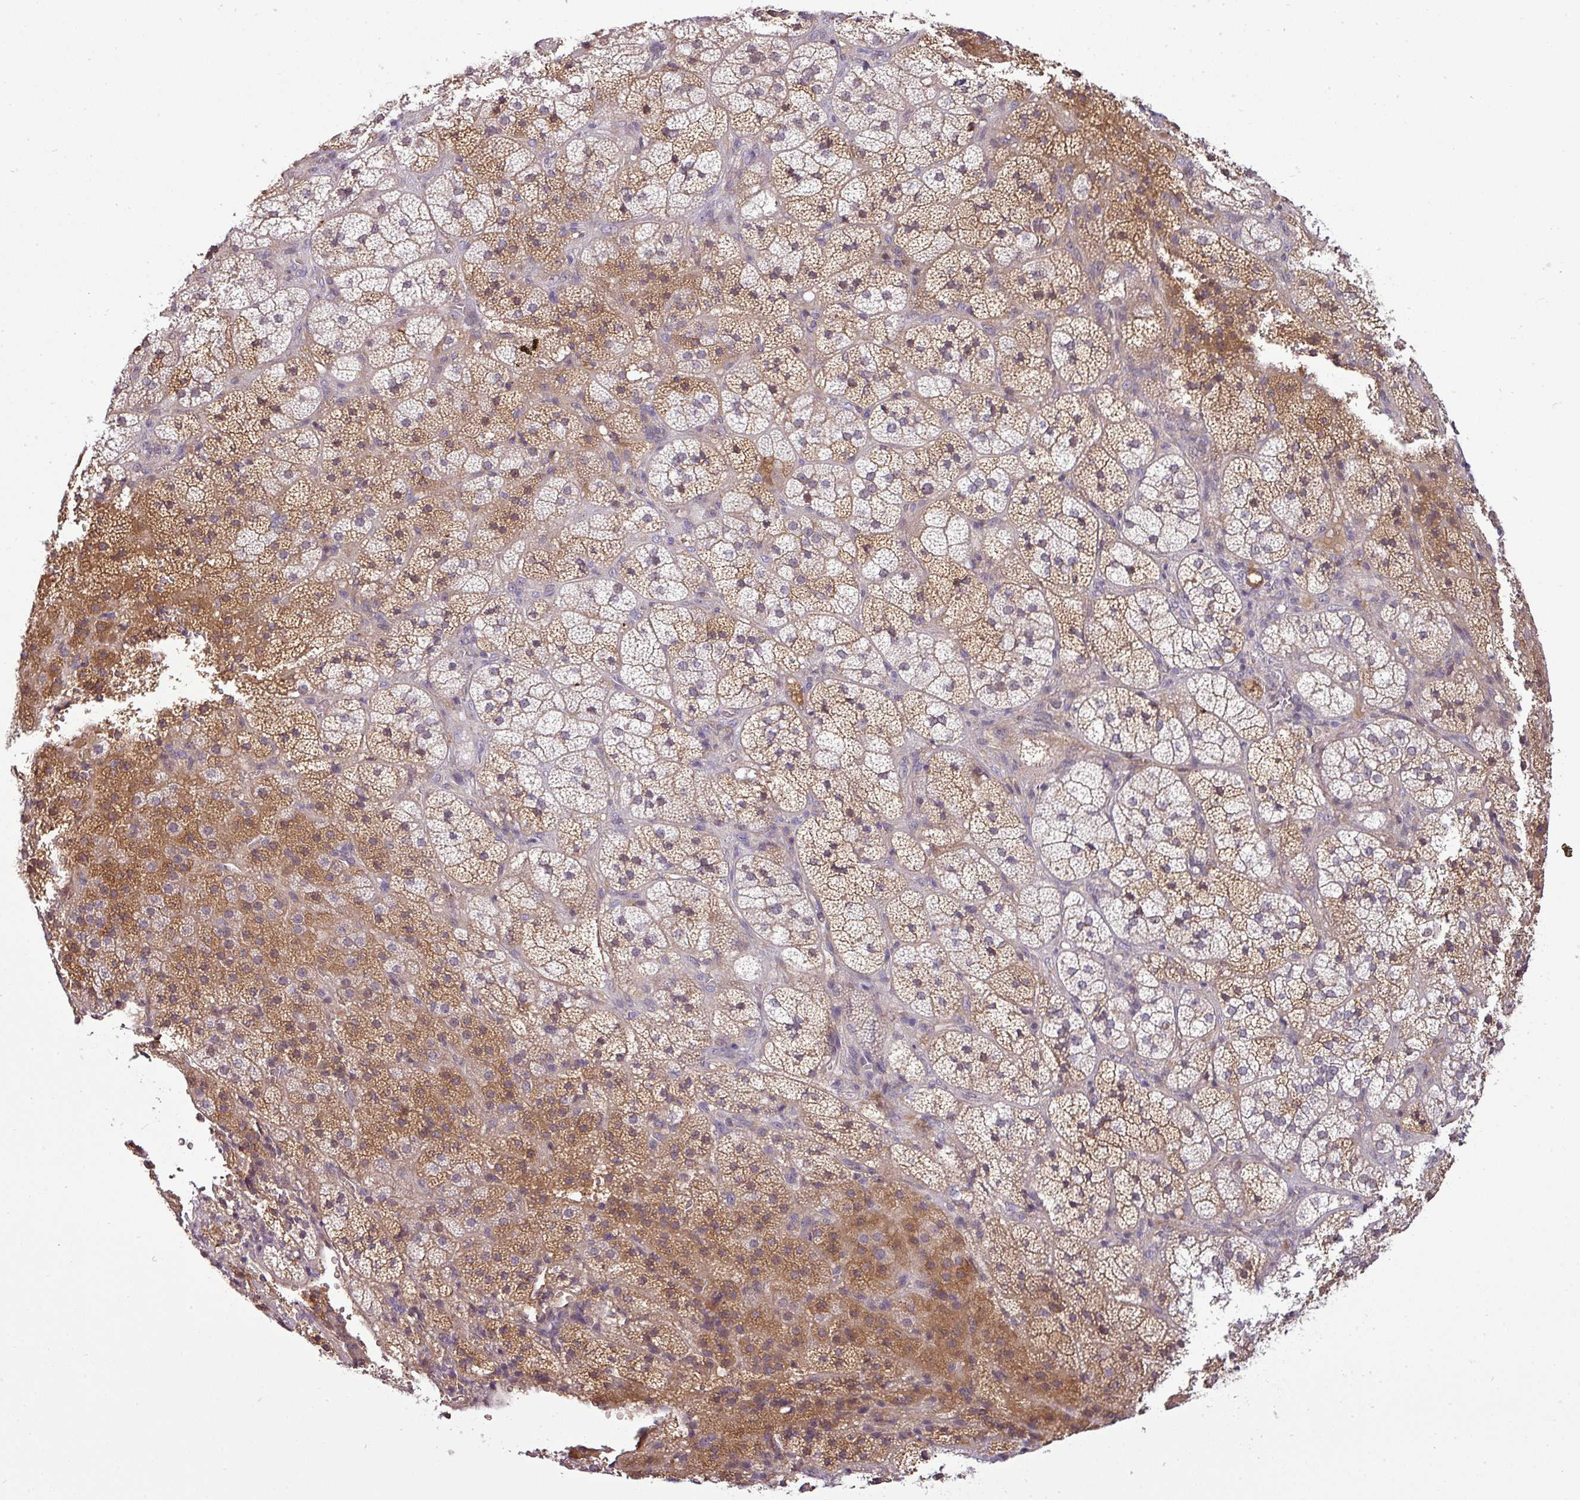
{"staining": {"intensity": "moderate", "quantity": "25%-75%", "location": "cytoplasmic/membranous"}, "tissue": "adrenal gland", "cell_type": "Glandular cells", "image_type": "normal", "snomed": [{"axis": "morphology", "description": "Normal tissue, NOS"}, {"axis": "topography", "description": "Adrenal gland"}], "caption": "Immunohistochemistry (IHC) of normal human adrenal gland shows medium levels of moderate cytoplasmic/membranous positivity in approximately 25%-75% of glandular cells.", "gene": "APOM", "patient": {"sex": "female", "age": 44}}